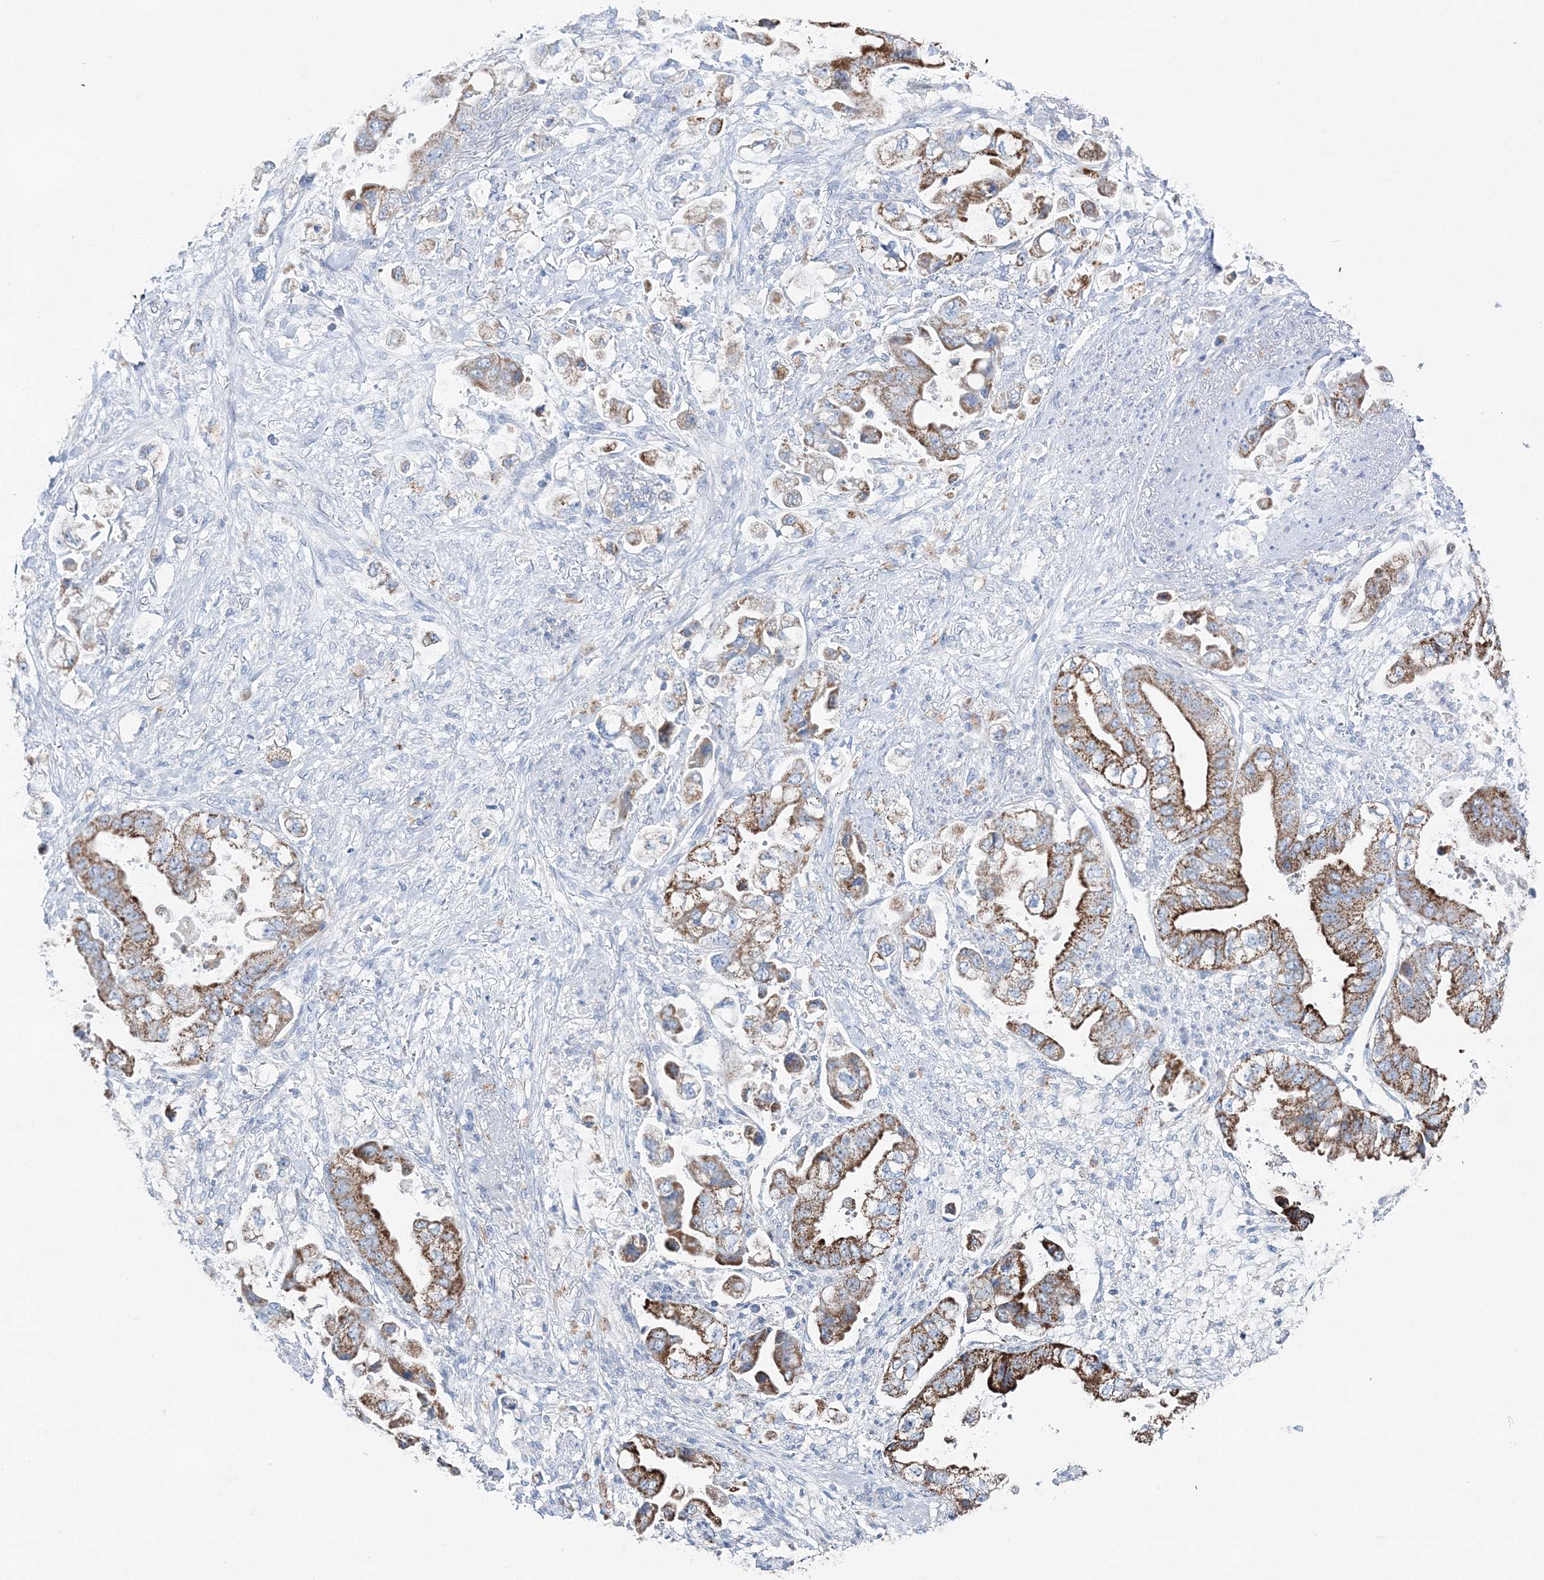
{"staining": {"intensity": "moderate", "quantity": ">75%", "location": "cytoplasmic/membranous"}, "tissue": "stomach cancer", "cell_type": "Tumor cells", "image_type": "cancer", "snomed": [{"axis": "morphology", "description": "Adenocarcinoma, NOS"}, {"axis": "topography", "description": "Stomach"}], "caption": "Protein staining of stomach adenocarcinoma tissue displays moderate cytoplasmic/membranous expression in about >75% of tumor cells. (DAB (3,3'-diaminobenzidine) IHC, brown staining for protein, blue staining for nuclei).", "gene": "HIBCH", "patient": {"sex": "male", "age": 62}}